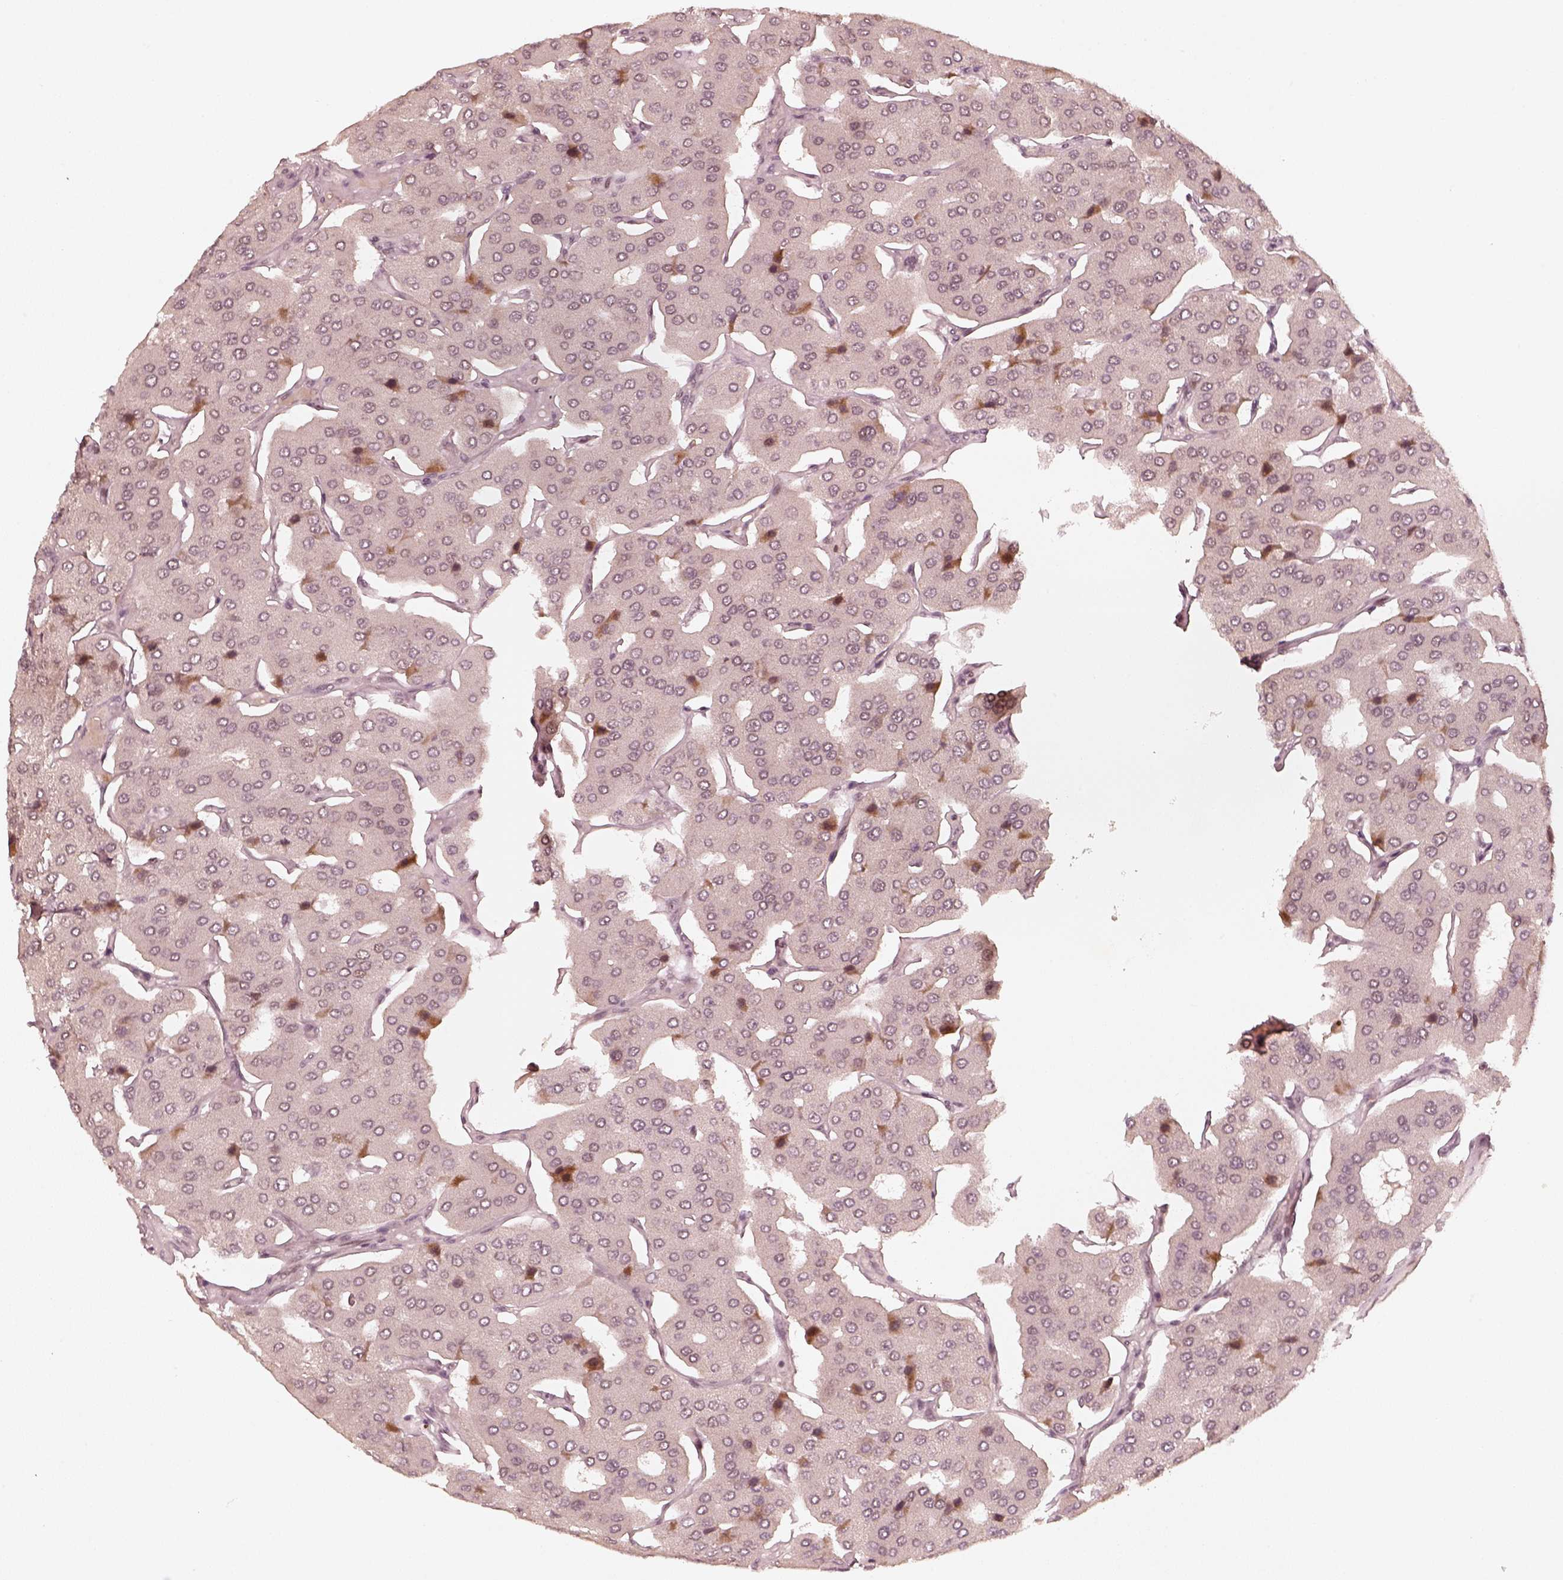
{"staining": {"intensity": "negative", "quantity": "none", "location": "none"}, "tissue": "parathyroid gland", "cell_type": "Glandular cells", "image_type": "normal", "snomed": [{"axis": "morphology", "description": "Normal tissue, NOS"}, {"axis": "morphology", "description": "Adenoma, NOS"}, {"axis": "topography", "description": "Parathyroid gland"}], "caption": "This is a histopathology image of immunohistochemistry (IHC) staining of unremarkable parathyroid gland, which shows no staining in glandular cells. (Immunohistochemistry, brightfield microscopy, high magnification).", "gene": "GMEB2", "patient": {"sex": "female", "age": 86}}